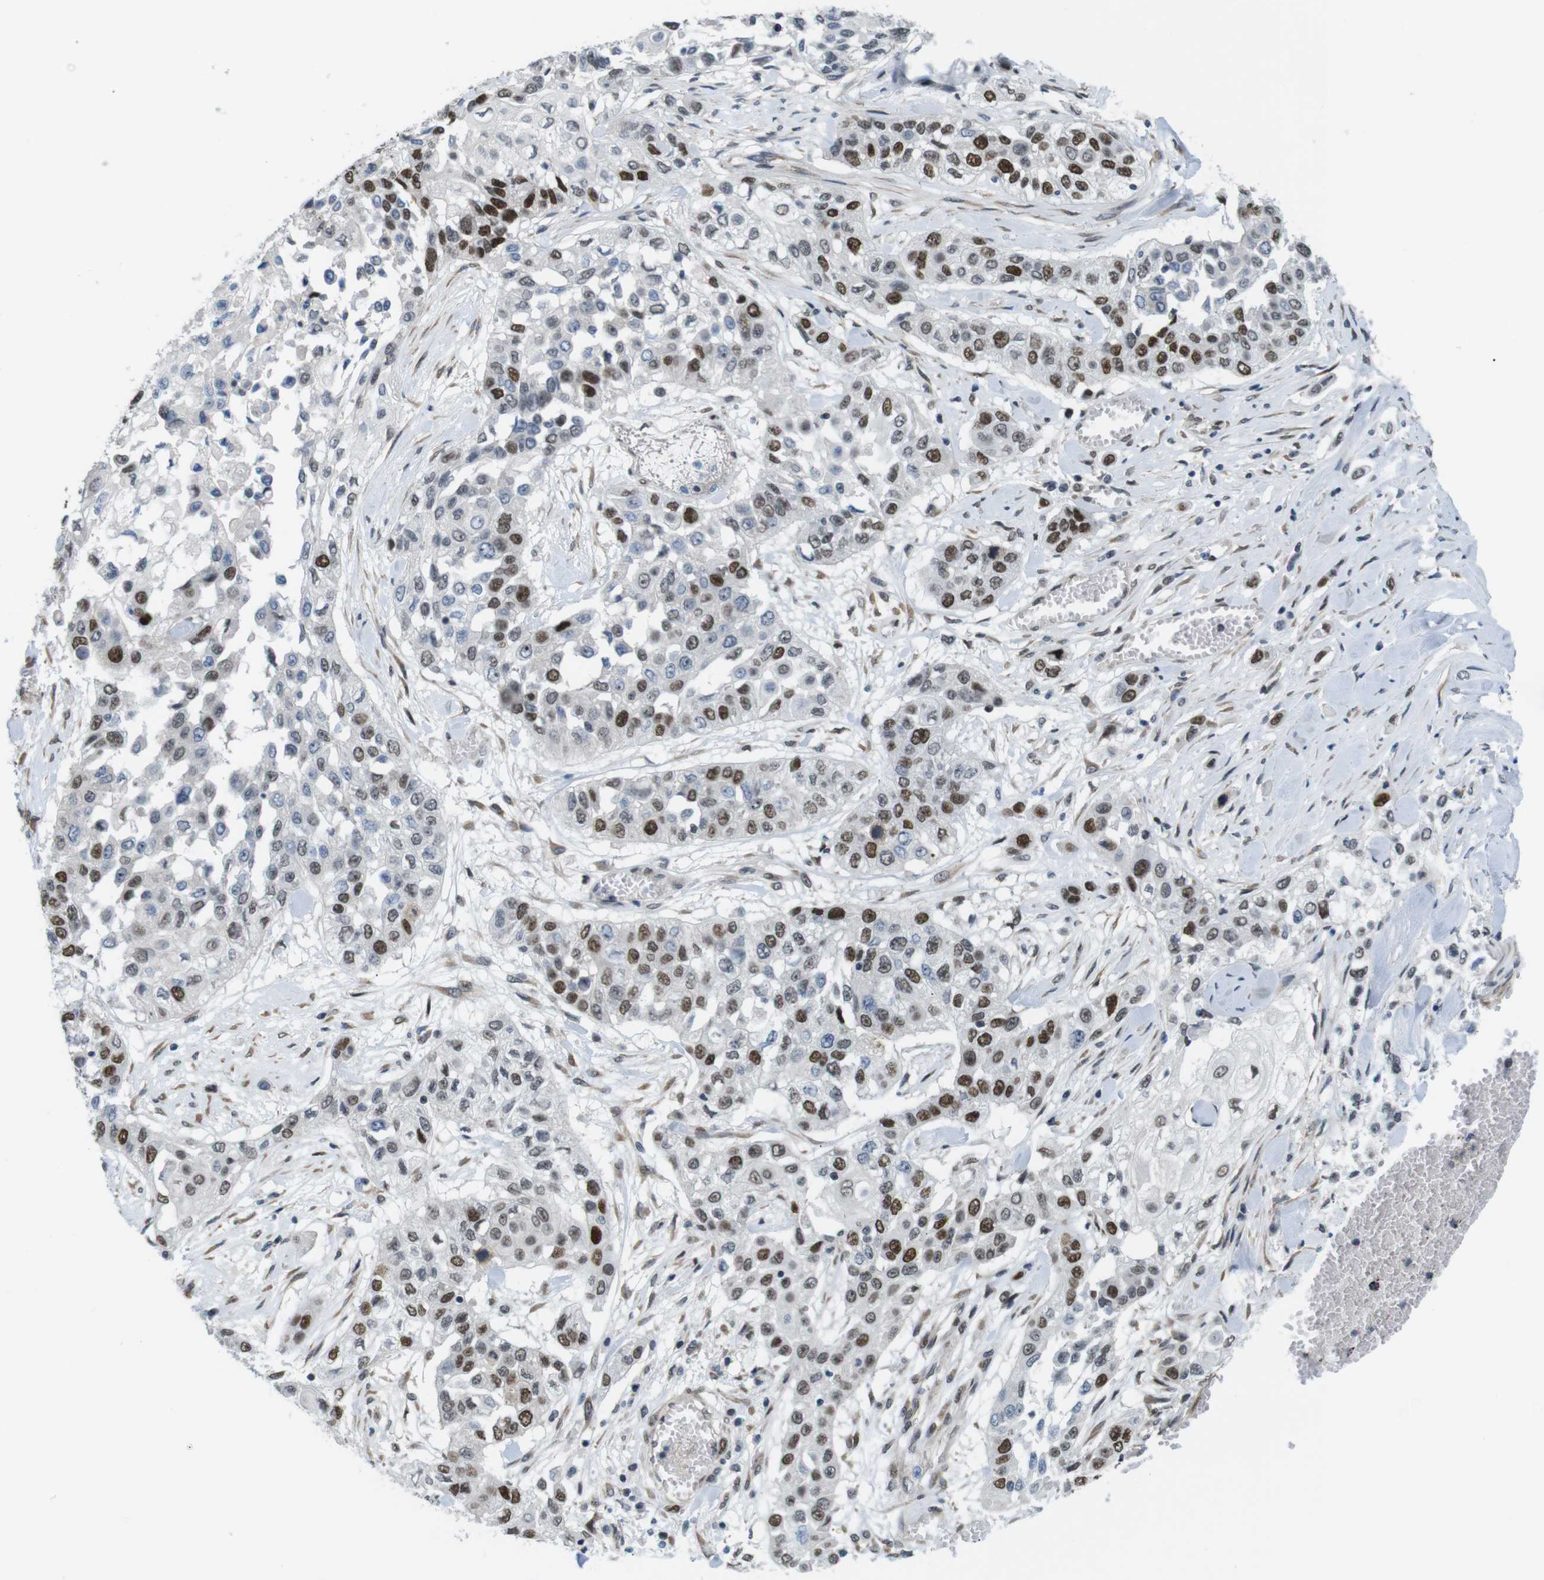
{"staining": {"intensity": "moderate", "quantity": "25%-75%", "location": "nuclear"}, "tissue": "lung cancer", "cell_type": "Tumor cells", "image_type": "cancer", "snomed": [{"axis": "morphology", "description": "Squamous cell carcinoma, NOS"}, {"axis": "topography", "description": "Lung"}], "caption": "High-power microscopy captured an immunohistochemistry image of squamous cell carcinoma (lung), revealing moderate nuclear expression in approximately 25%-75% of tumor cells.", "gene": "SMCO2", "patient": {"sex": "male", "age": 71}}